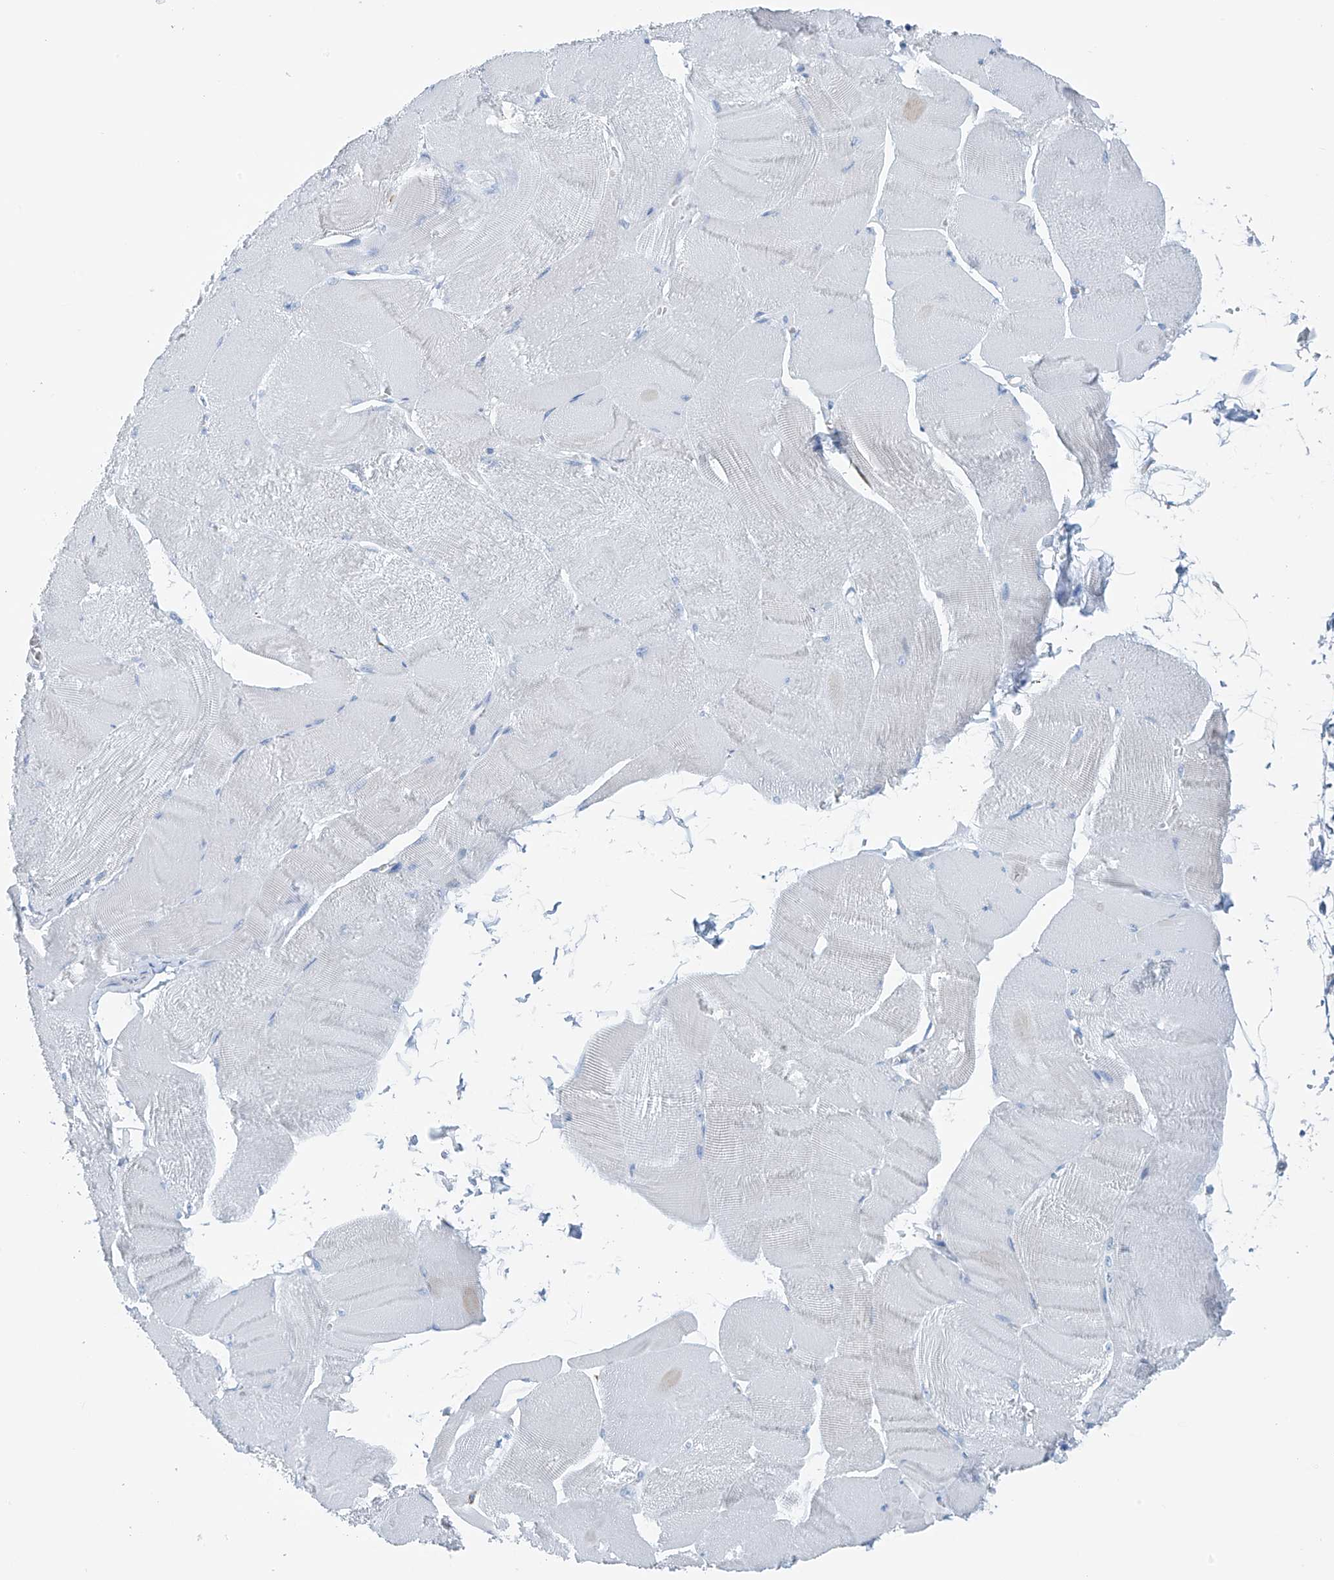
{"staining": {"intensity": "negative", "quantity": "none", "location": "none"}, "tissue": "skeletal muscle", "cell_type": "Myocytes", "image_type": "normal", "snomed": [{"axis": "morphology", "description": "Normal tissue, NOS"}, {"axis": "morphology", "description": "Basal cell carcinoma"}, {"axis": "topography", "description": "Skeletal muscle"}], "caption": "Immunohistochemical staining of benign human skeletal muscle reveals no significant expression in myocytes. (DAB (3,3'-diaminobenzidine) immunohistochemistry (IHC) visualized using brightfield microscopy, high magnification).", "gene": "RCN2", "patient": {"sex": "female", "age": 64}}